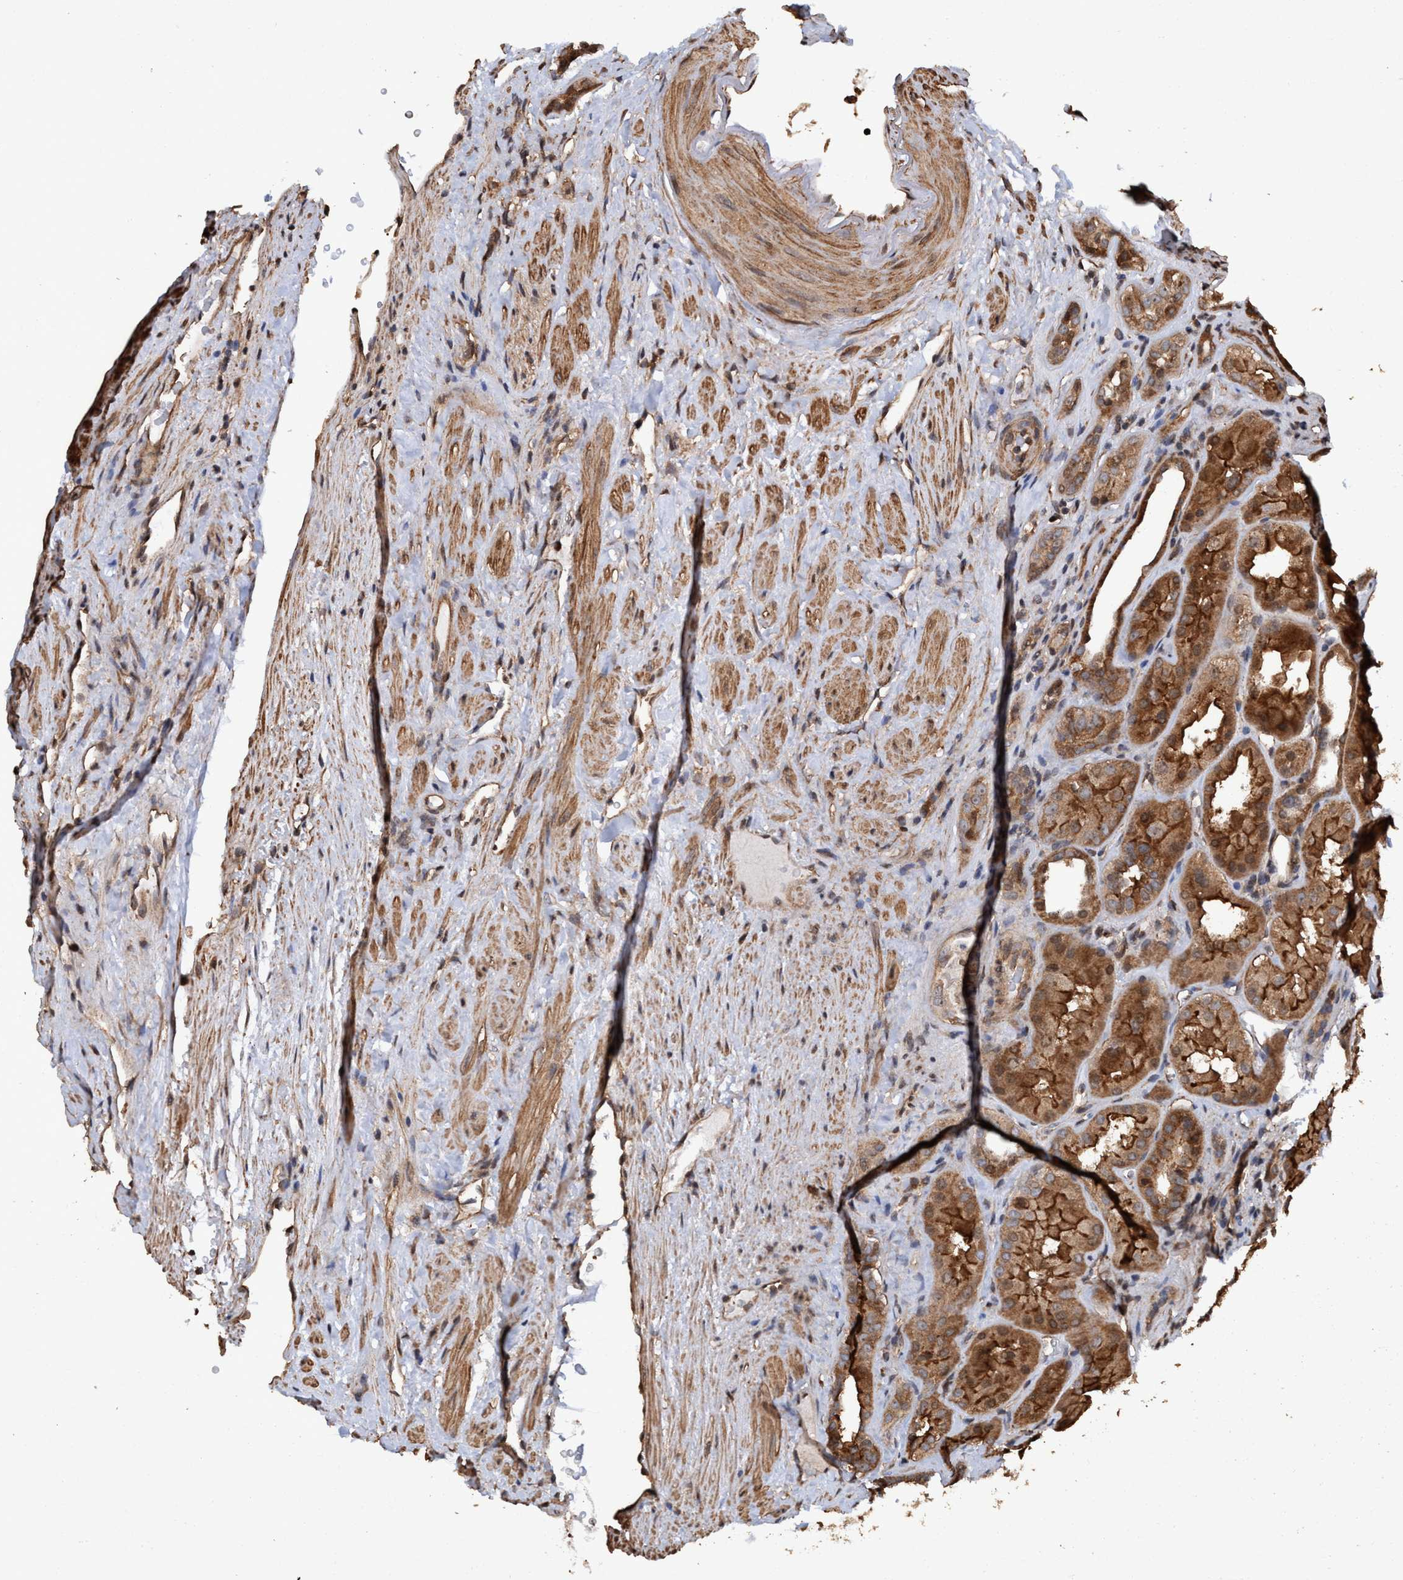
{"staining": {"intensity": "moderate", "quantity": ">75%", "location": "cytoplasmic/membranous,nuclear"}, "tissue": "renal cancer", "cell_type": "Tumor cells", "image_type": "cancer", "snomed": [{"axis": "morphology", "description": "Adenocarcinoma, NOS"}, {"axis": "topography", "description": "Kidney"}], "caption": "Immunohistochemistry (IHC) micrograph of neoplastic tissue: renal adenocarcinoma stained using immunohistochemistry displays medium levels of moderate protein expression localized specifically in the cytoplasmic/membranous and nuclear of tumor cells, appearing as a cytoplasmic/membranous and nuclear brown color.", "gene": "TRPC7", "patient": {"sex": "female", "age": 60}}